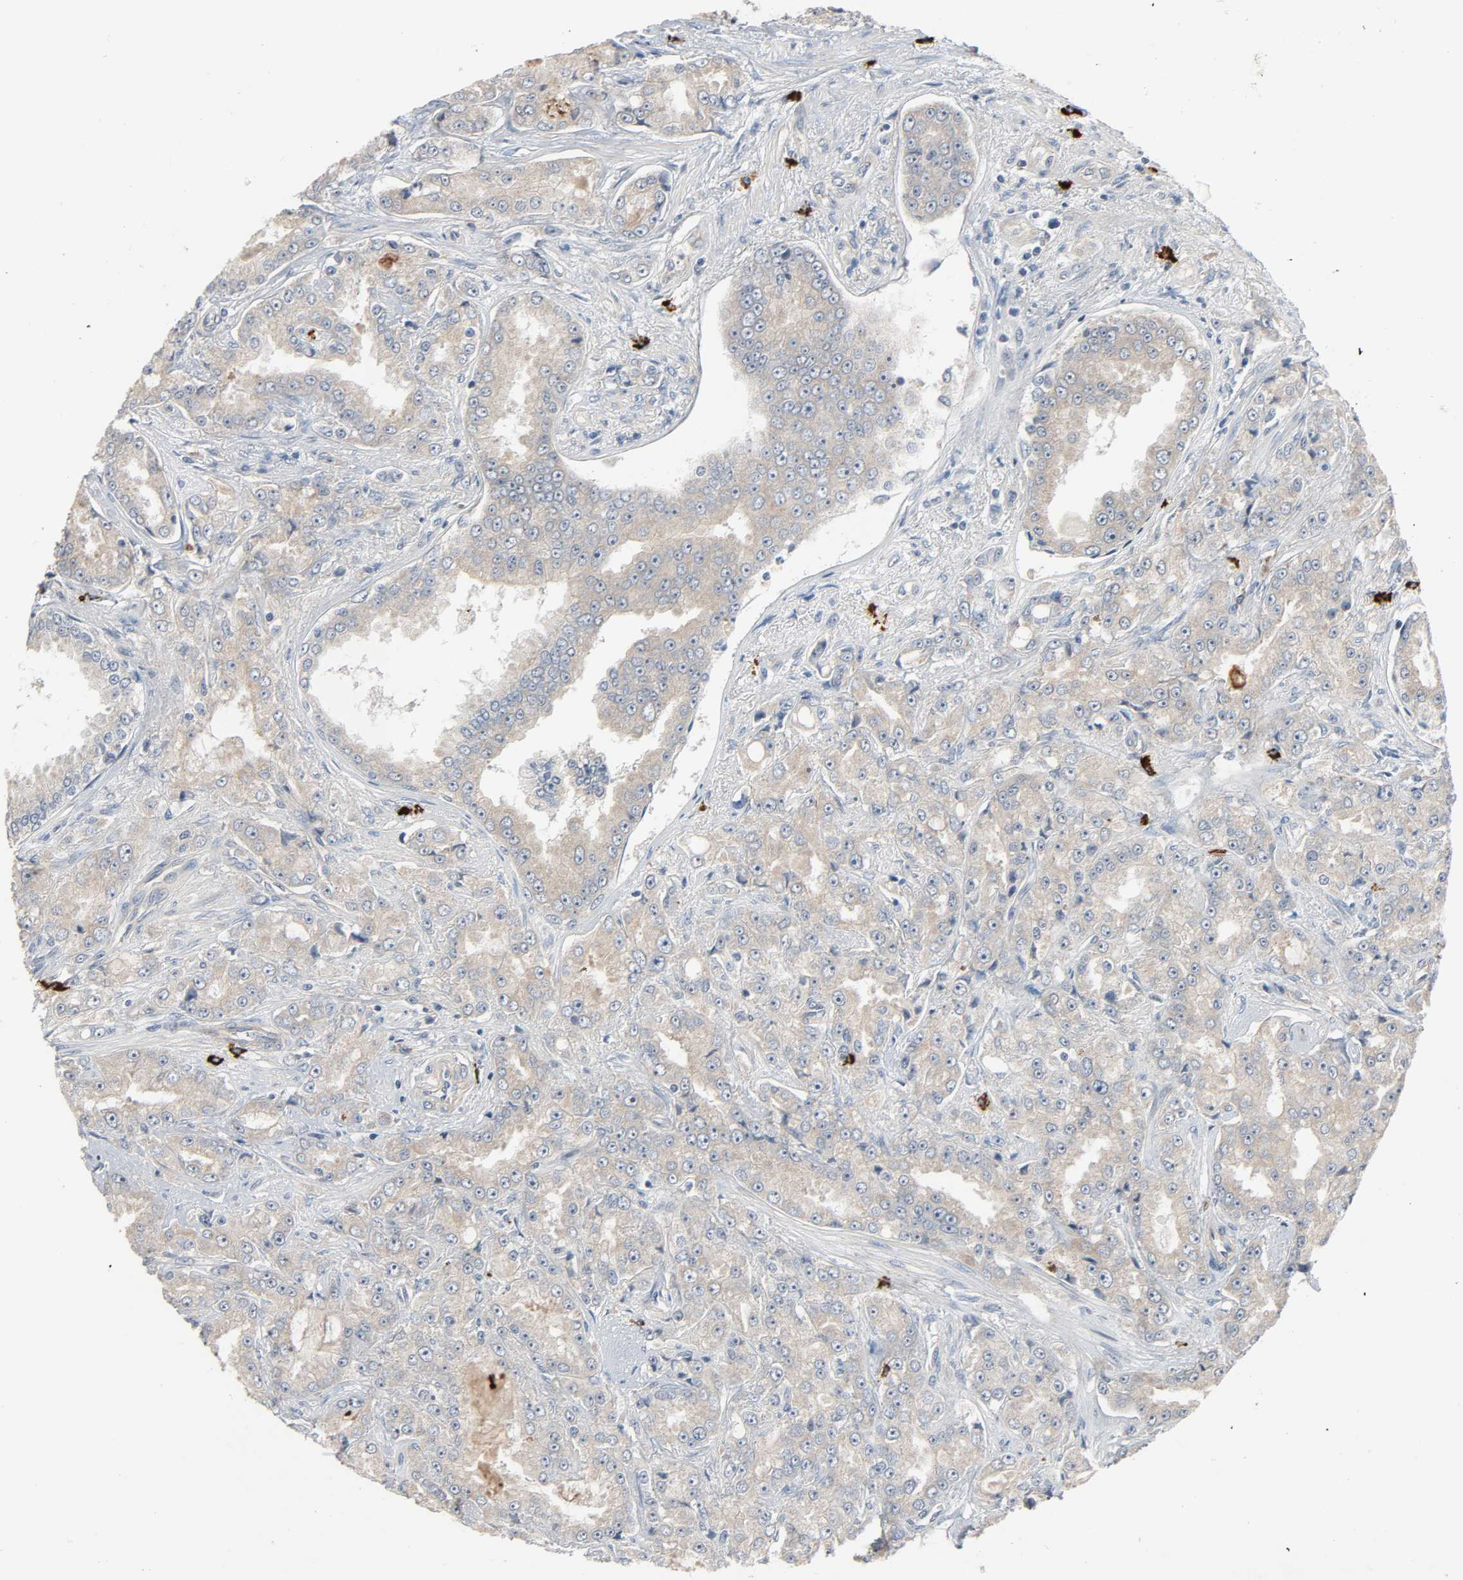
{"staining": {"intensity": "weak", "quantity": ">75%", "location": "cytoplasmic/membranous"}, "tissue": "prostate cancer", "cell_type": "Tumor cells", "image_type": "cancer", "snomed": [{"axis": "morphology", "description": "Adenocarcinoma, High grade"}, {"axis": "topography", "description": "Prostate"}], "caption": "High-grade adenocarcinoma (prostate) tissue shows weak cytoplasmic/membranous expression in approximately >75% of tumor cells, visualized by immunohistochemistry.", "gene": "LIMCH1", "patient": {"sex": "male", "age": 73}}